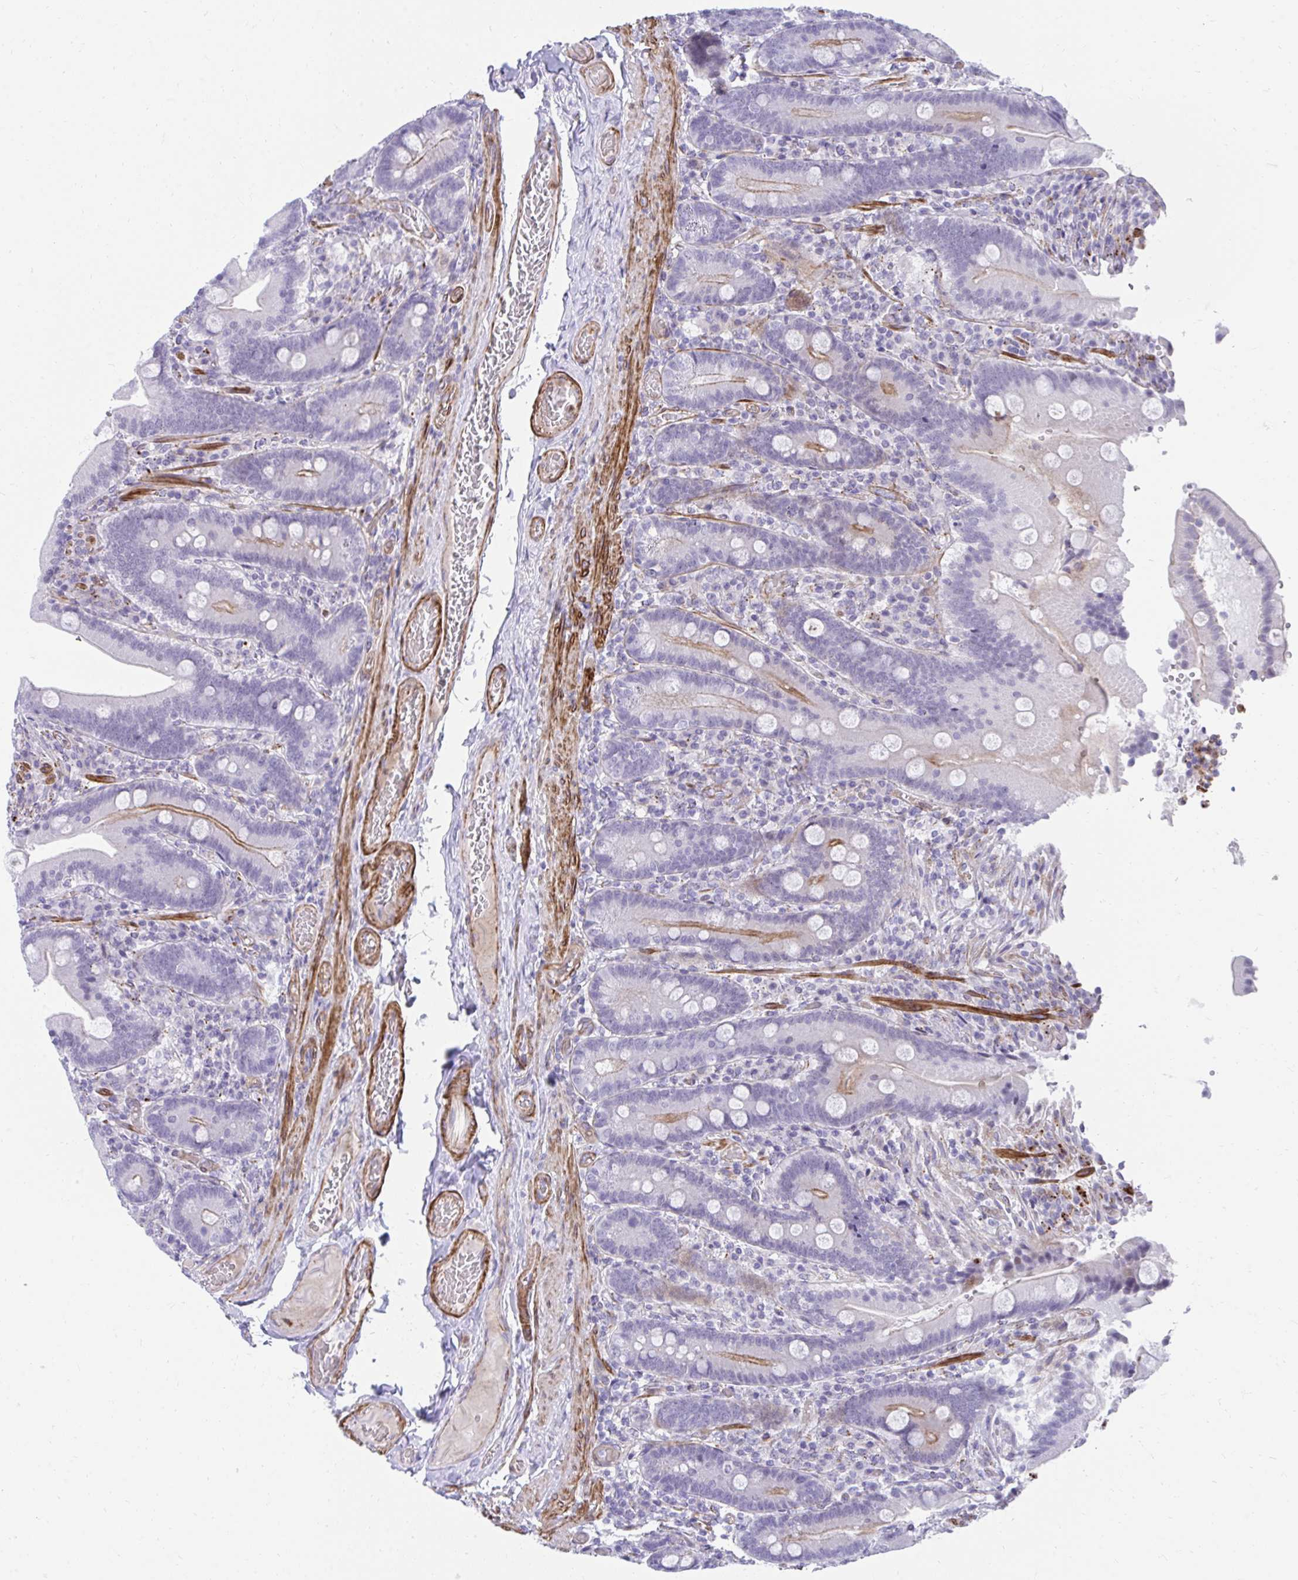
{"staining": {"intensity": "moderate", "quantity": "<25%", "location": "cytoplasmic/membranous"}, "tissue": "duodenum", "cell_type": "Glandular cells", "image_type": "normal", "snomed": [{"axis": "morphology", "description": "Normal tissue, NOS"}, {"axis": "topography", "description": "Duodenum"}], "caption": "An immunohistochemistry micrograph of unremarkable tissue is shown. Protein staining in brown highlights moderate cytoplasmic/membranous positivity in duodenum within glandular cells.", "gene": "CSTB", "patient": {"sex": "female", "age": 62}}